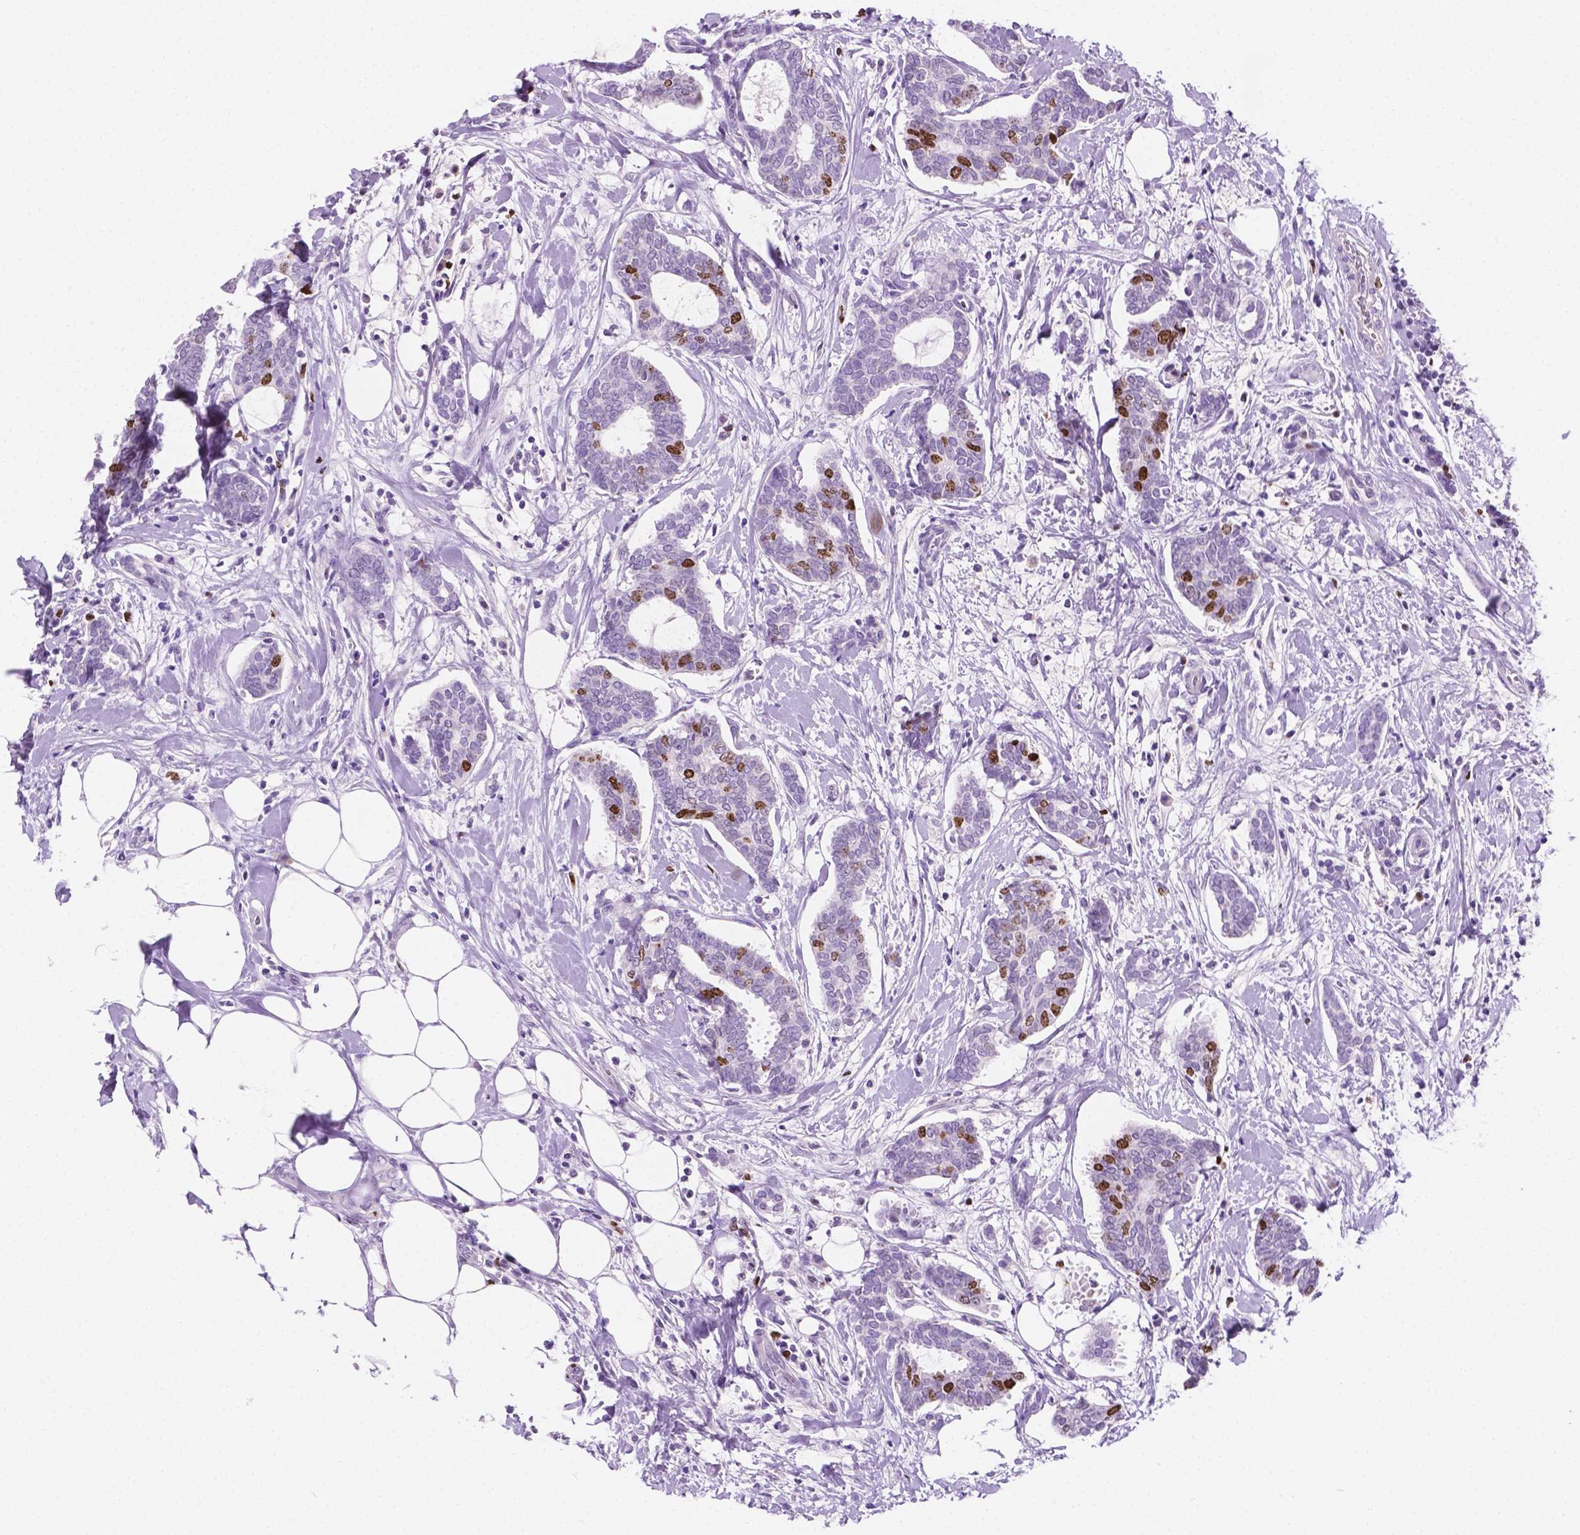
{"staining": {"intensity": "moderate", "quantity": "<25%", "location": "nuclear"}, "tissue": "breast cancer", "cell_type": "Tumor cells", "image_type": "cancer", "snomed": [{"axis": "morphology", "description": "Intraductal carcinoma, in situ"}, {"axis": "morphology", "description": "Duct carcinoma"}, {"axis": "morphology", "description": "Lobular carcinoma, in situ"}, {"axis": "topography", "description": "Breast"}], "caption": "Protein staining of invasive ductal carcinoma (breast) tissue displays moderate nuclear positivity in about <25% of tumor cells.", "gene": "SIAH2", "patient": {"sex": "female", "age": 44}}